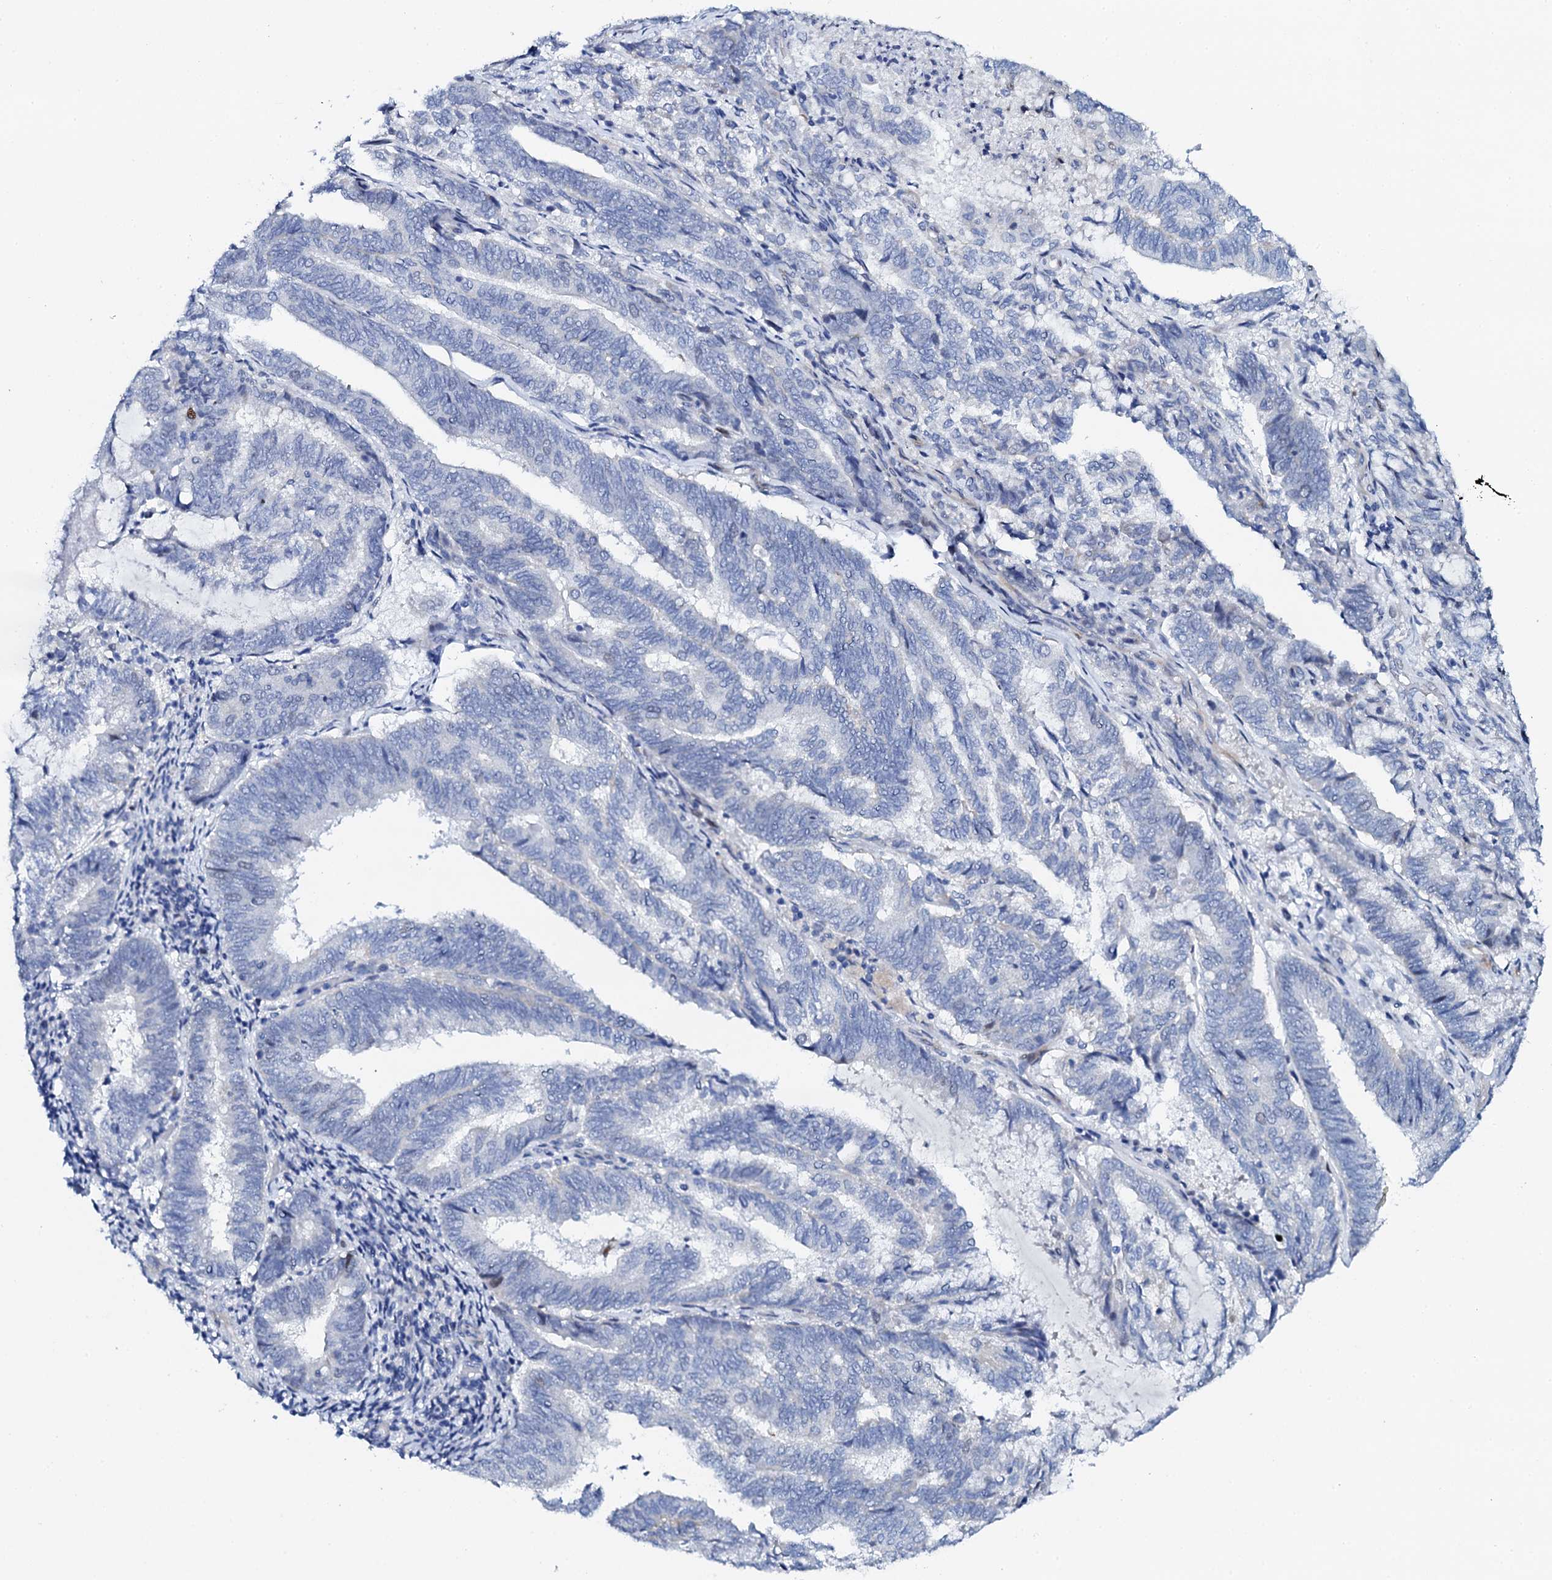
{"staining": {"intensity": "negative", "quantity": "none", "location": "none"}, "tissue": "endometrial cancer", "cell_type": "Tumor cells", "image_type": "cancer", "snomed": [{"axis": "morphology", "description": "Adenocarcinoma, NOS"}, {"axis": "topography", "description": "Endometrium"}], "caption": "Photomicrograph shows no protein positivity in tumor cells of endometrial cancer (adenocarcinoma) tissue.", "gene": "NUDT13", "patient": {"sex": "female", "age": 80}}